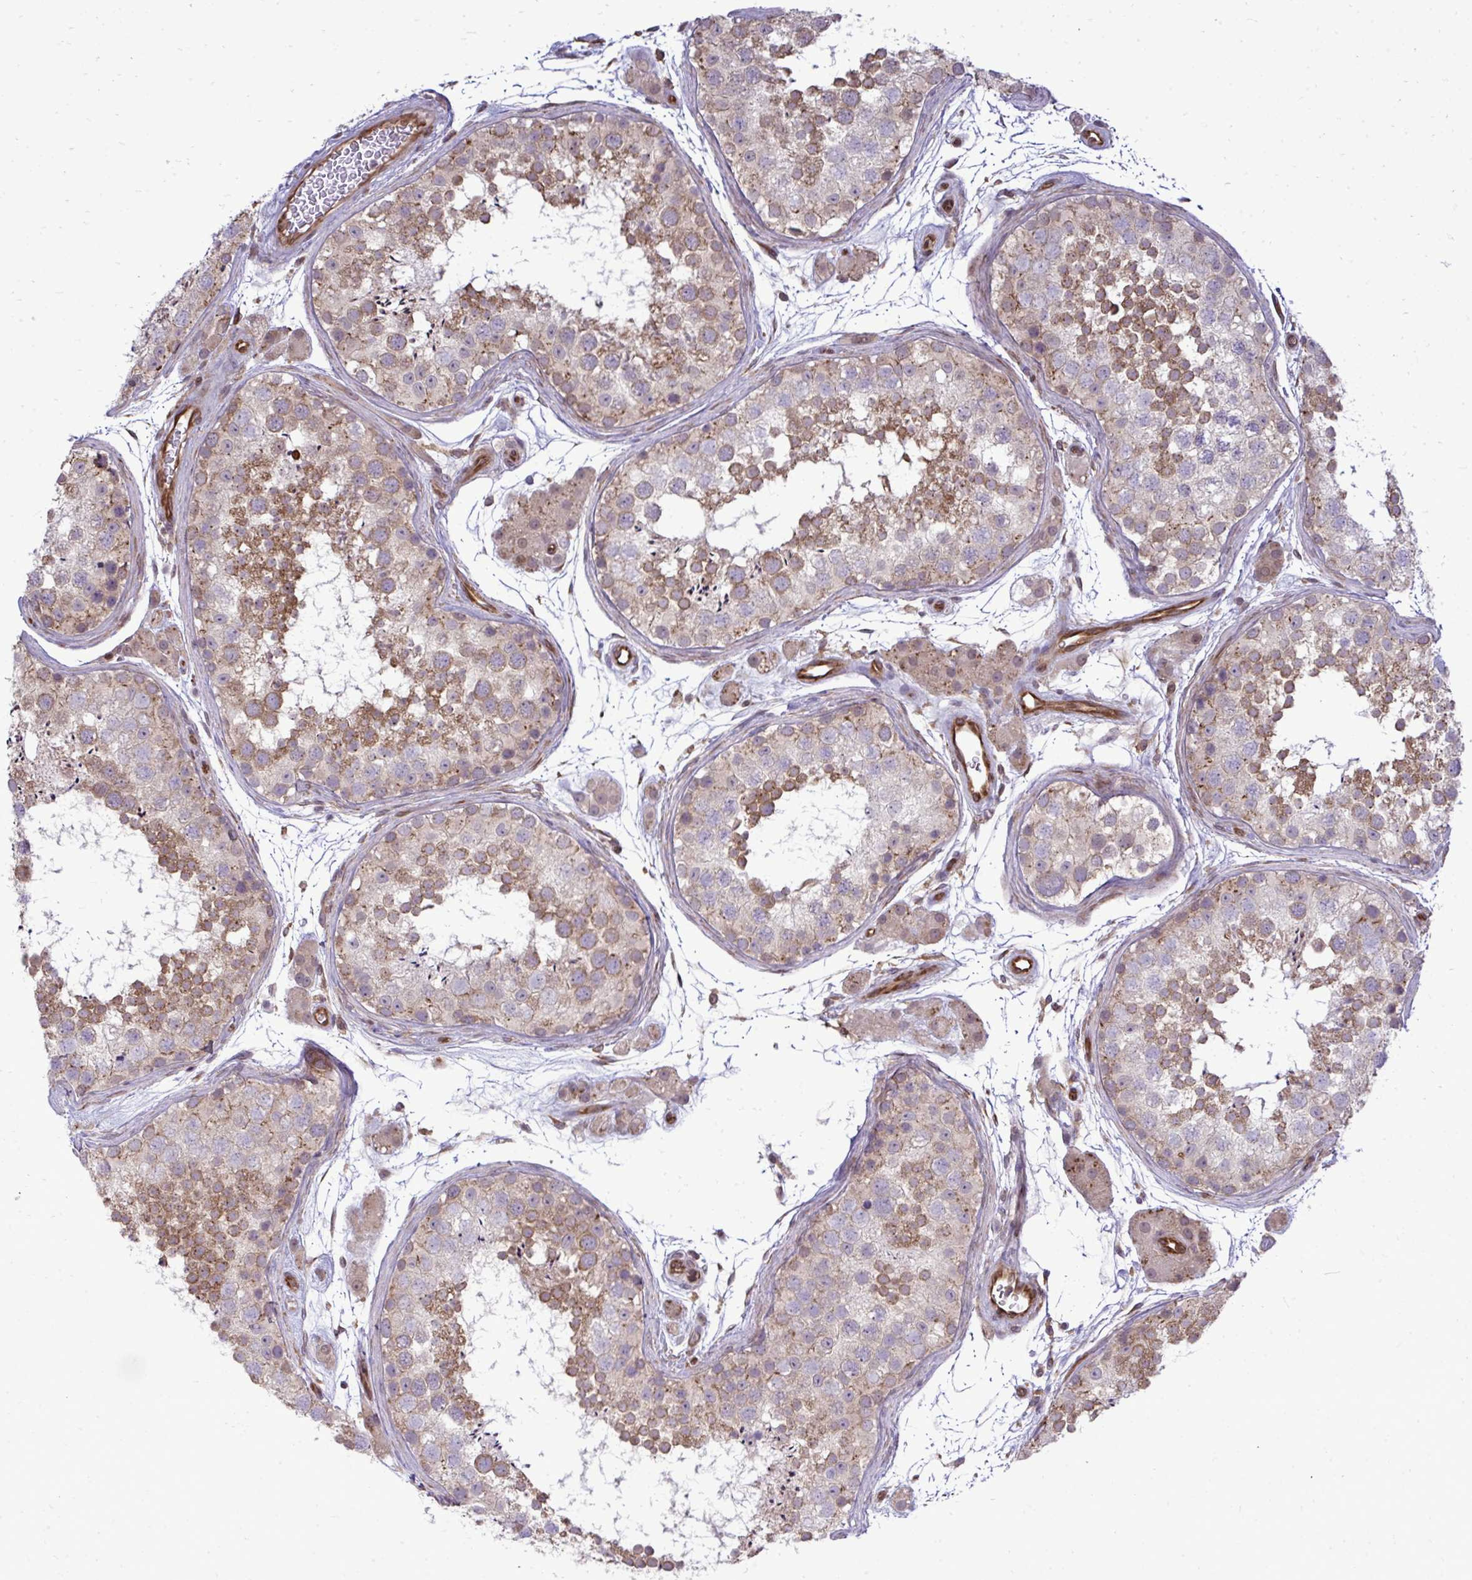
{"staining": {"intensity": "moderate", "quantity": "<25%", "location": "cytoplasmic/membranous"}, "tissue": "testis", "cell_type": "Cells in seminiferous ducts", "image_type": "normal", "snomed": [{"axis": "morphology", "description": "Normal tissue, NOS"}, {"axis": "topography", "description": "Testis"}], "caption": "A low amount of moderate cytoplasmic/membranous expression is identified in about <25% of cells in seminiferous ducts in normal testis.", "gene": "FUT10", "patient": {"sex": "male", "age": 41}}